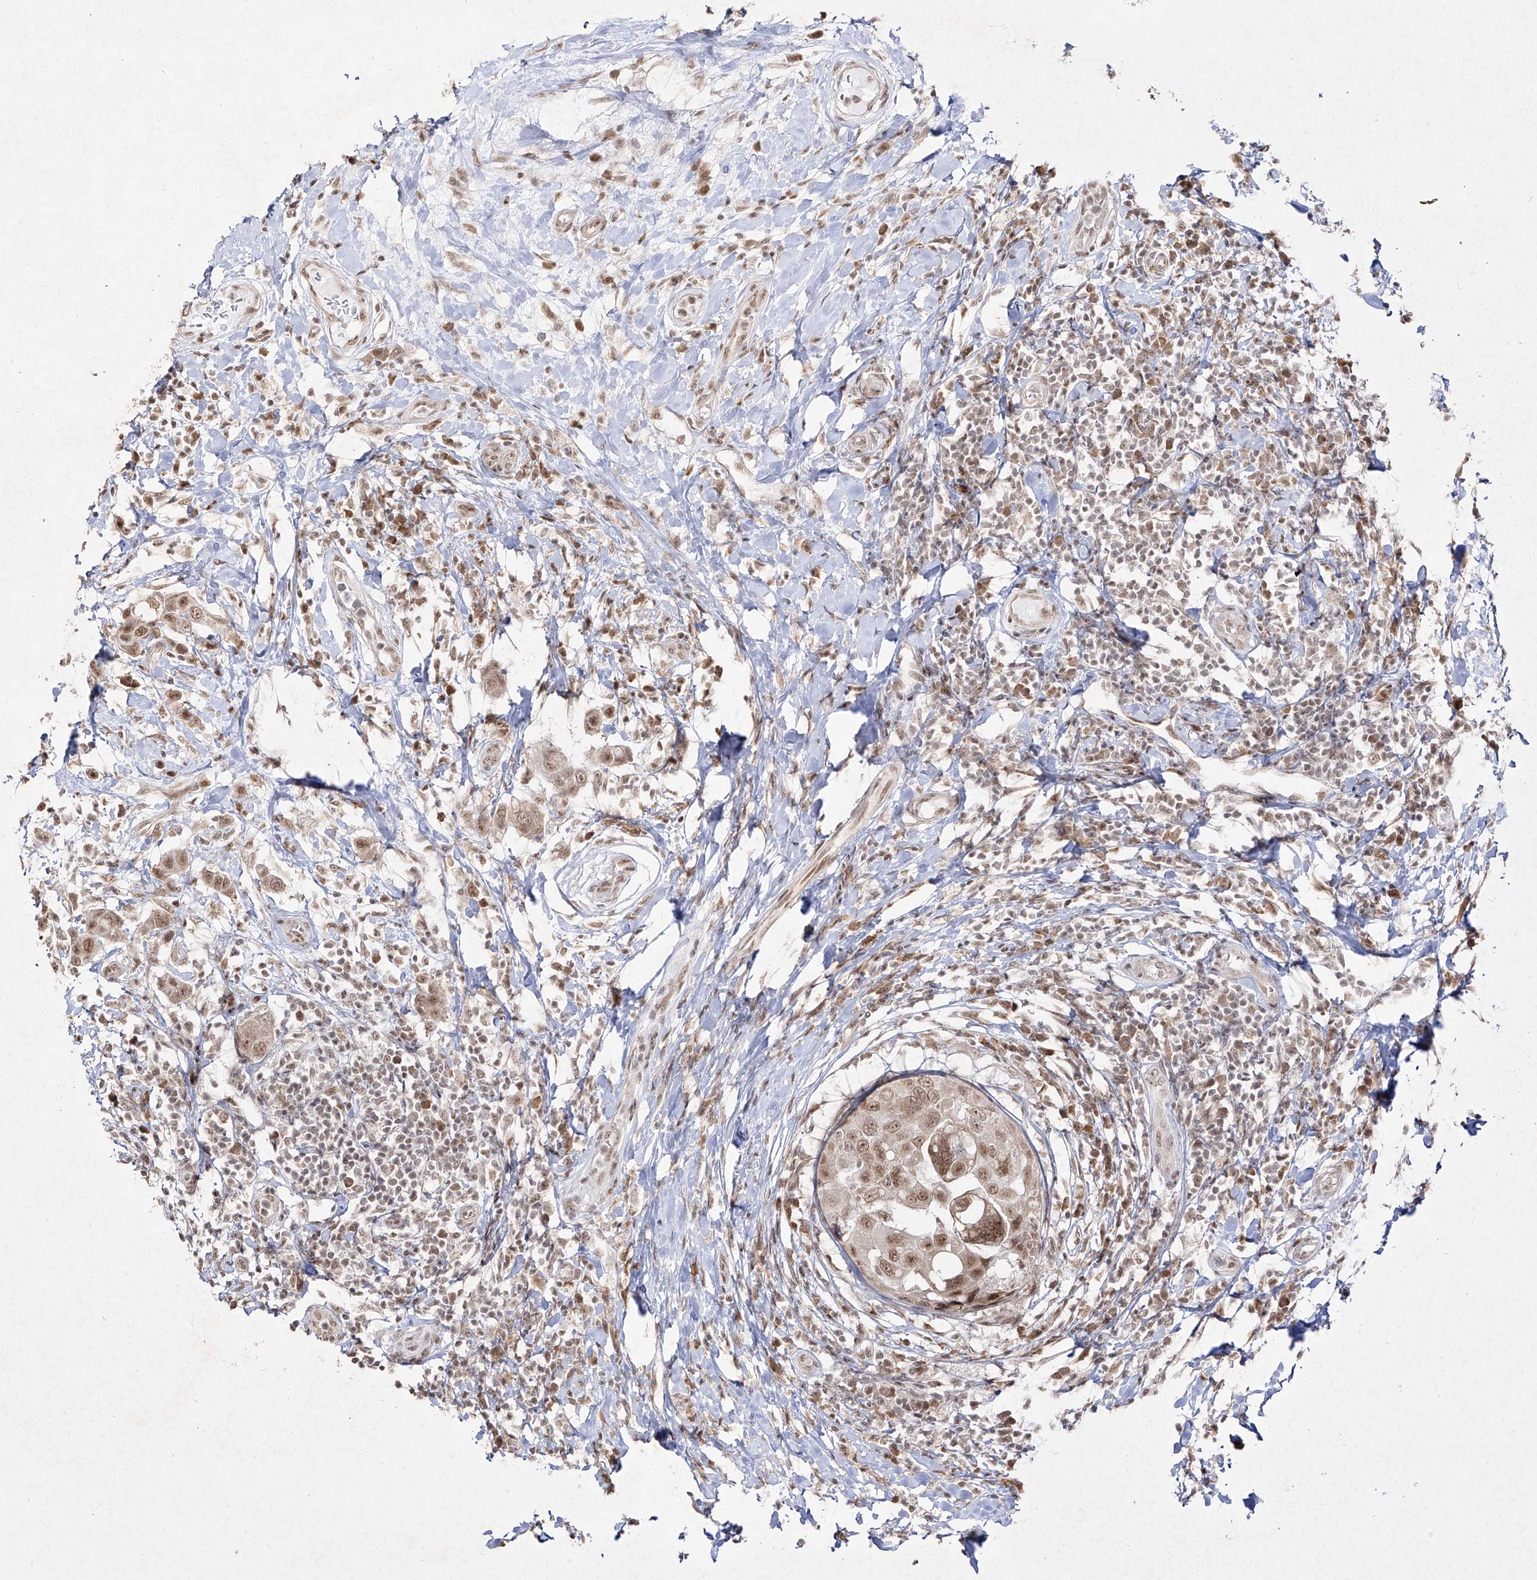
{"staining": {"intensity": "moderate", "quantity": ">75%", "location": "nuclear"}, "tissue": "breast cancer", "cell_type": "Tumor cells", "image_type": "cancer", "snomed": [{"axis": "morphology", "description": "Duct carcinoma"}, {"axis": "topography", "description": "Breast"}], "caption": "DAB immunohistochemical staining of human breast cancer displays moderate nuclear protein positivity in approximately >75% of tumor cells.", "gene": "SNRNP27", "patient": {"sex": "female", "age": 27}}